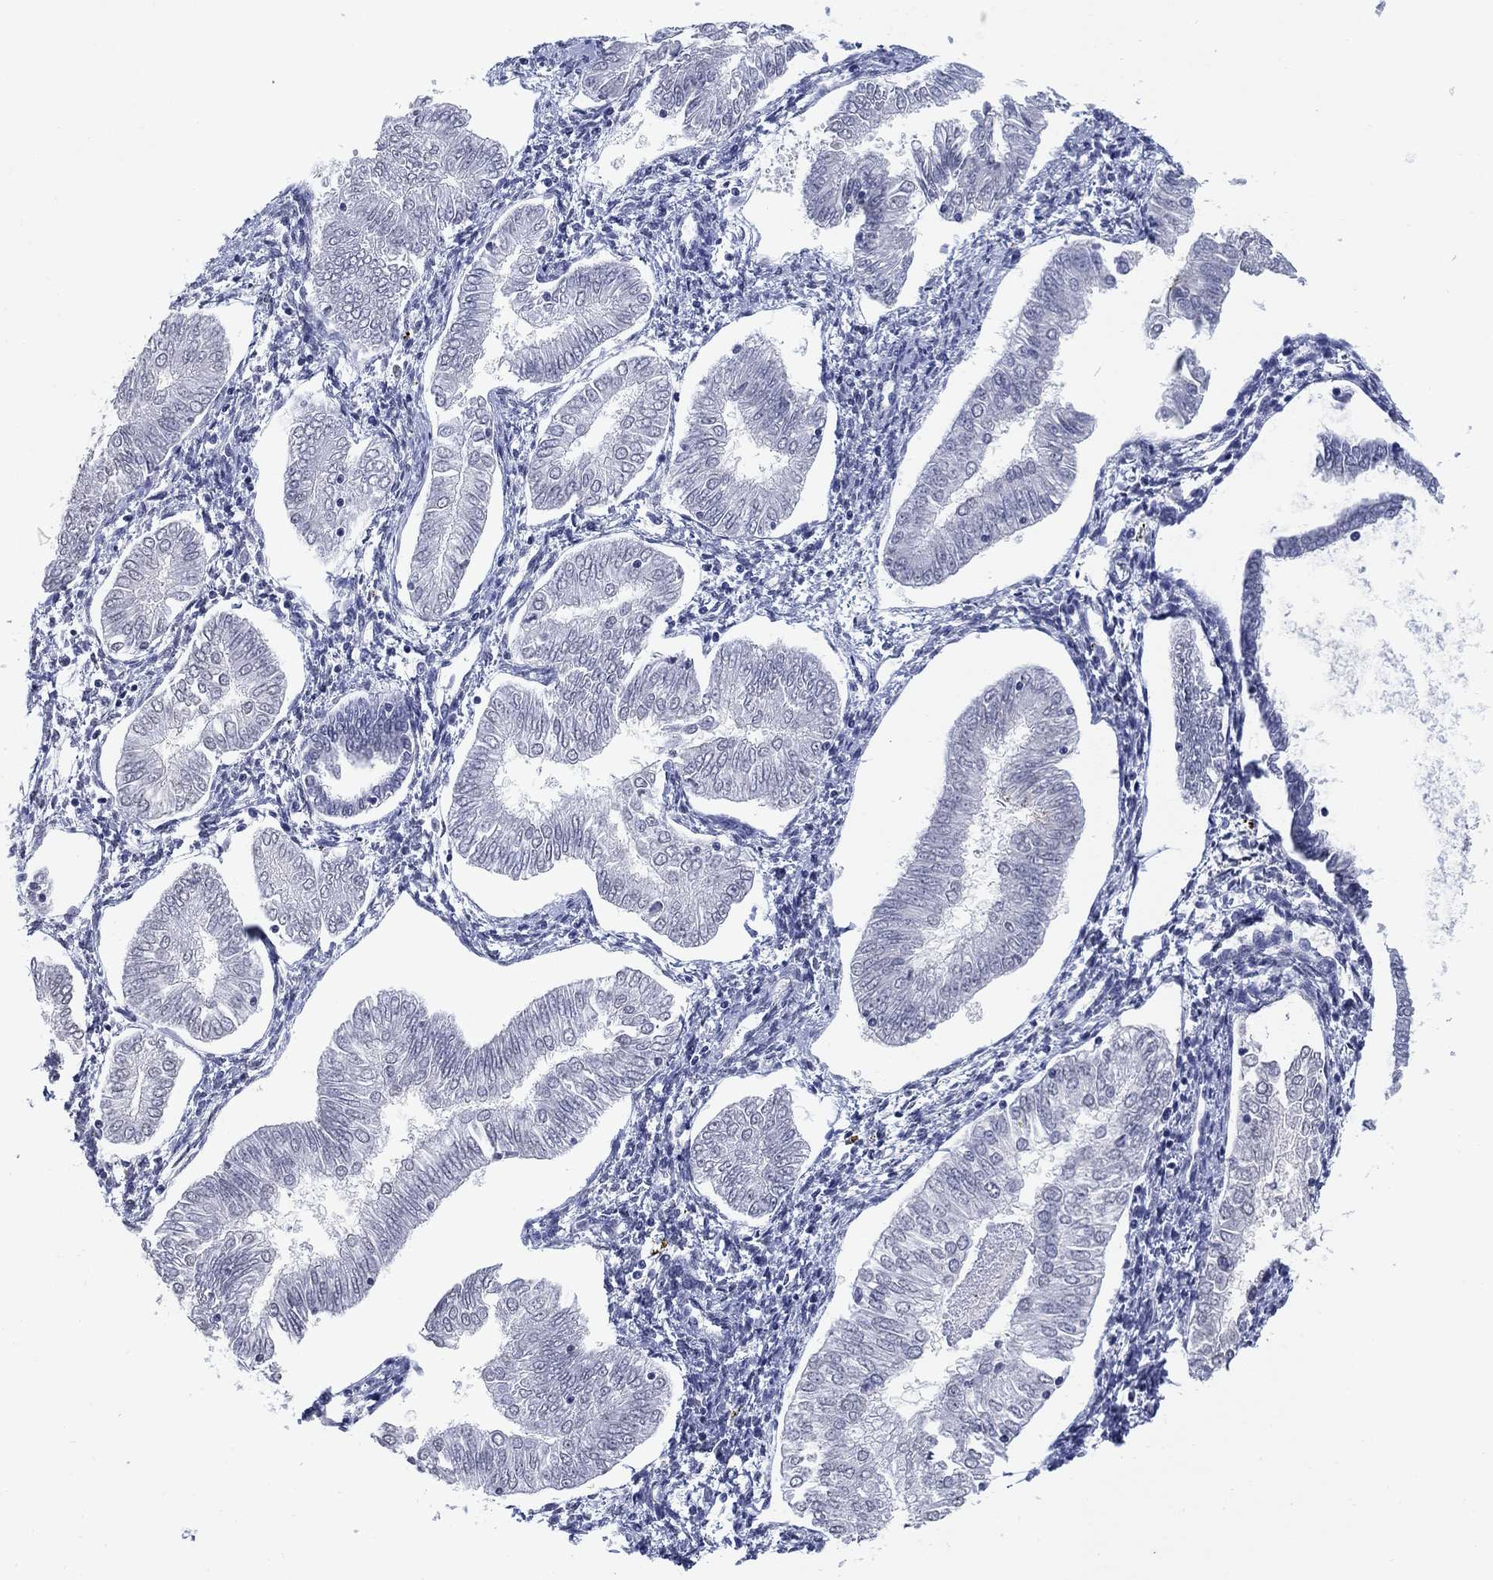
{"staining": {"intensity": "negative", "quantity": "none", "location": "none"}, "tissue": "endometrial cancer", "cell_type": "Tumor cells", "image_type": "cancer", "snomed": [{"axis": "morphology", "description": "Adenocarcinoma, NOS"}, {"axis": "topography", "description": "Endometrium"}], "caption": "Endometrial cancer (adenocarcinoma) was stained to show a protein in brown. There is no significant positivity in tumor cells.", "gene": "OTUB2", "patient": {"sex": "female", "age": 53}}